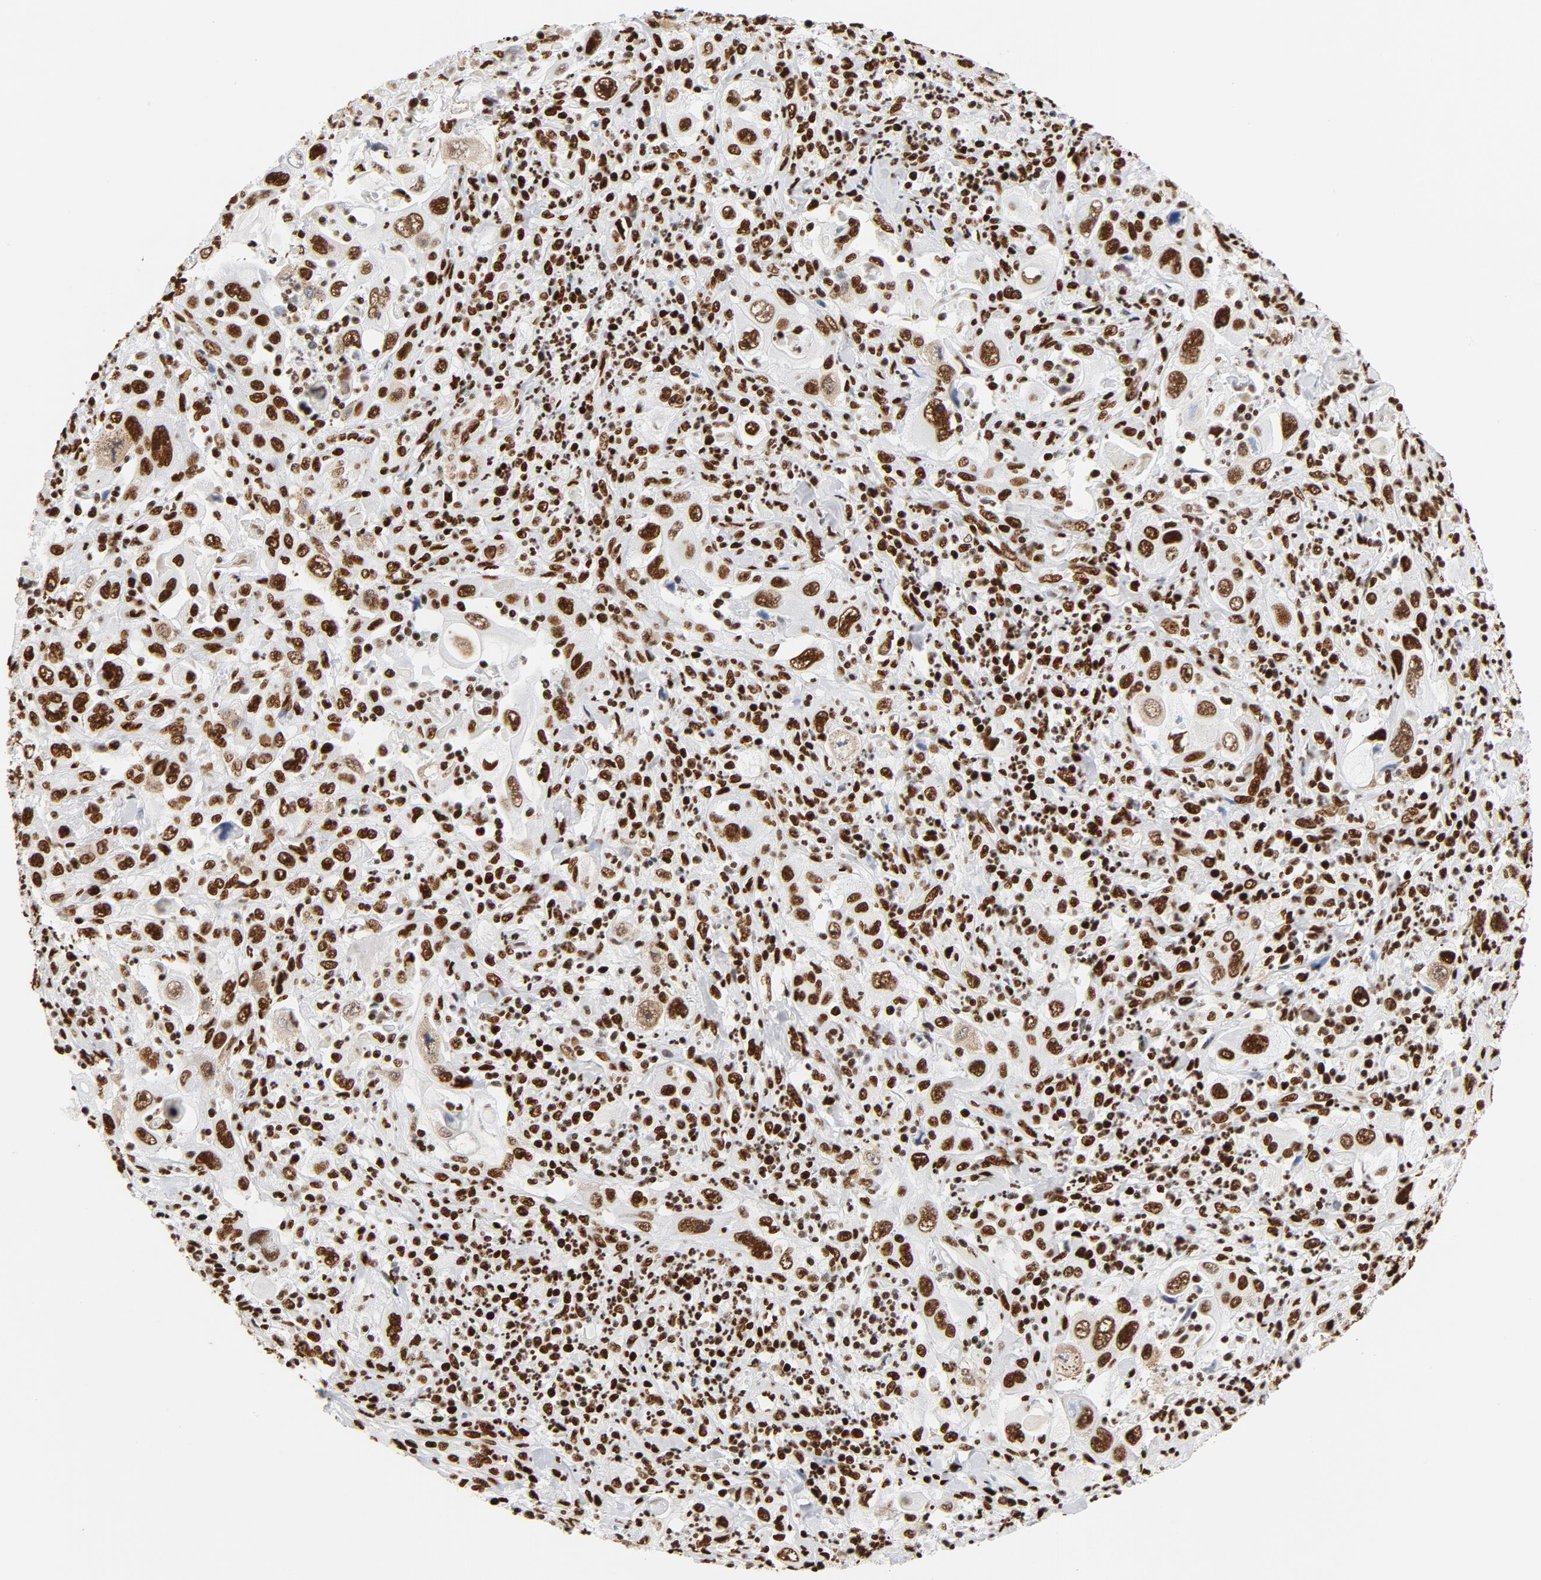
{"staining": {"intensity": "strong", "quantity": ">75%", "location": "nuclear"}, "tissue": "pancreatic cancer", "cell_type": "Tumor cells", "image_type": "cancer", "snomed": [{"axis": "morphology", "description": "Adenocarcinoma, NOS"}, {"axis": "topography", "description": "Pancreas"}], "caption": "Pancreatic cancer stained with DAB IHC demonstrates high levels of strong nuclear positivity in about >75% of tumor cells. (DAB (3,3'-diaminobenzidine) = brown stain, brightfield microscopy at high magnification).", "gene": "XRCC6", "patient": {"sex": "male", "age": 70}}